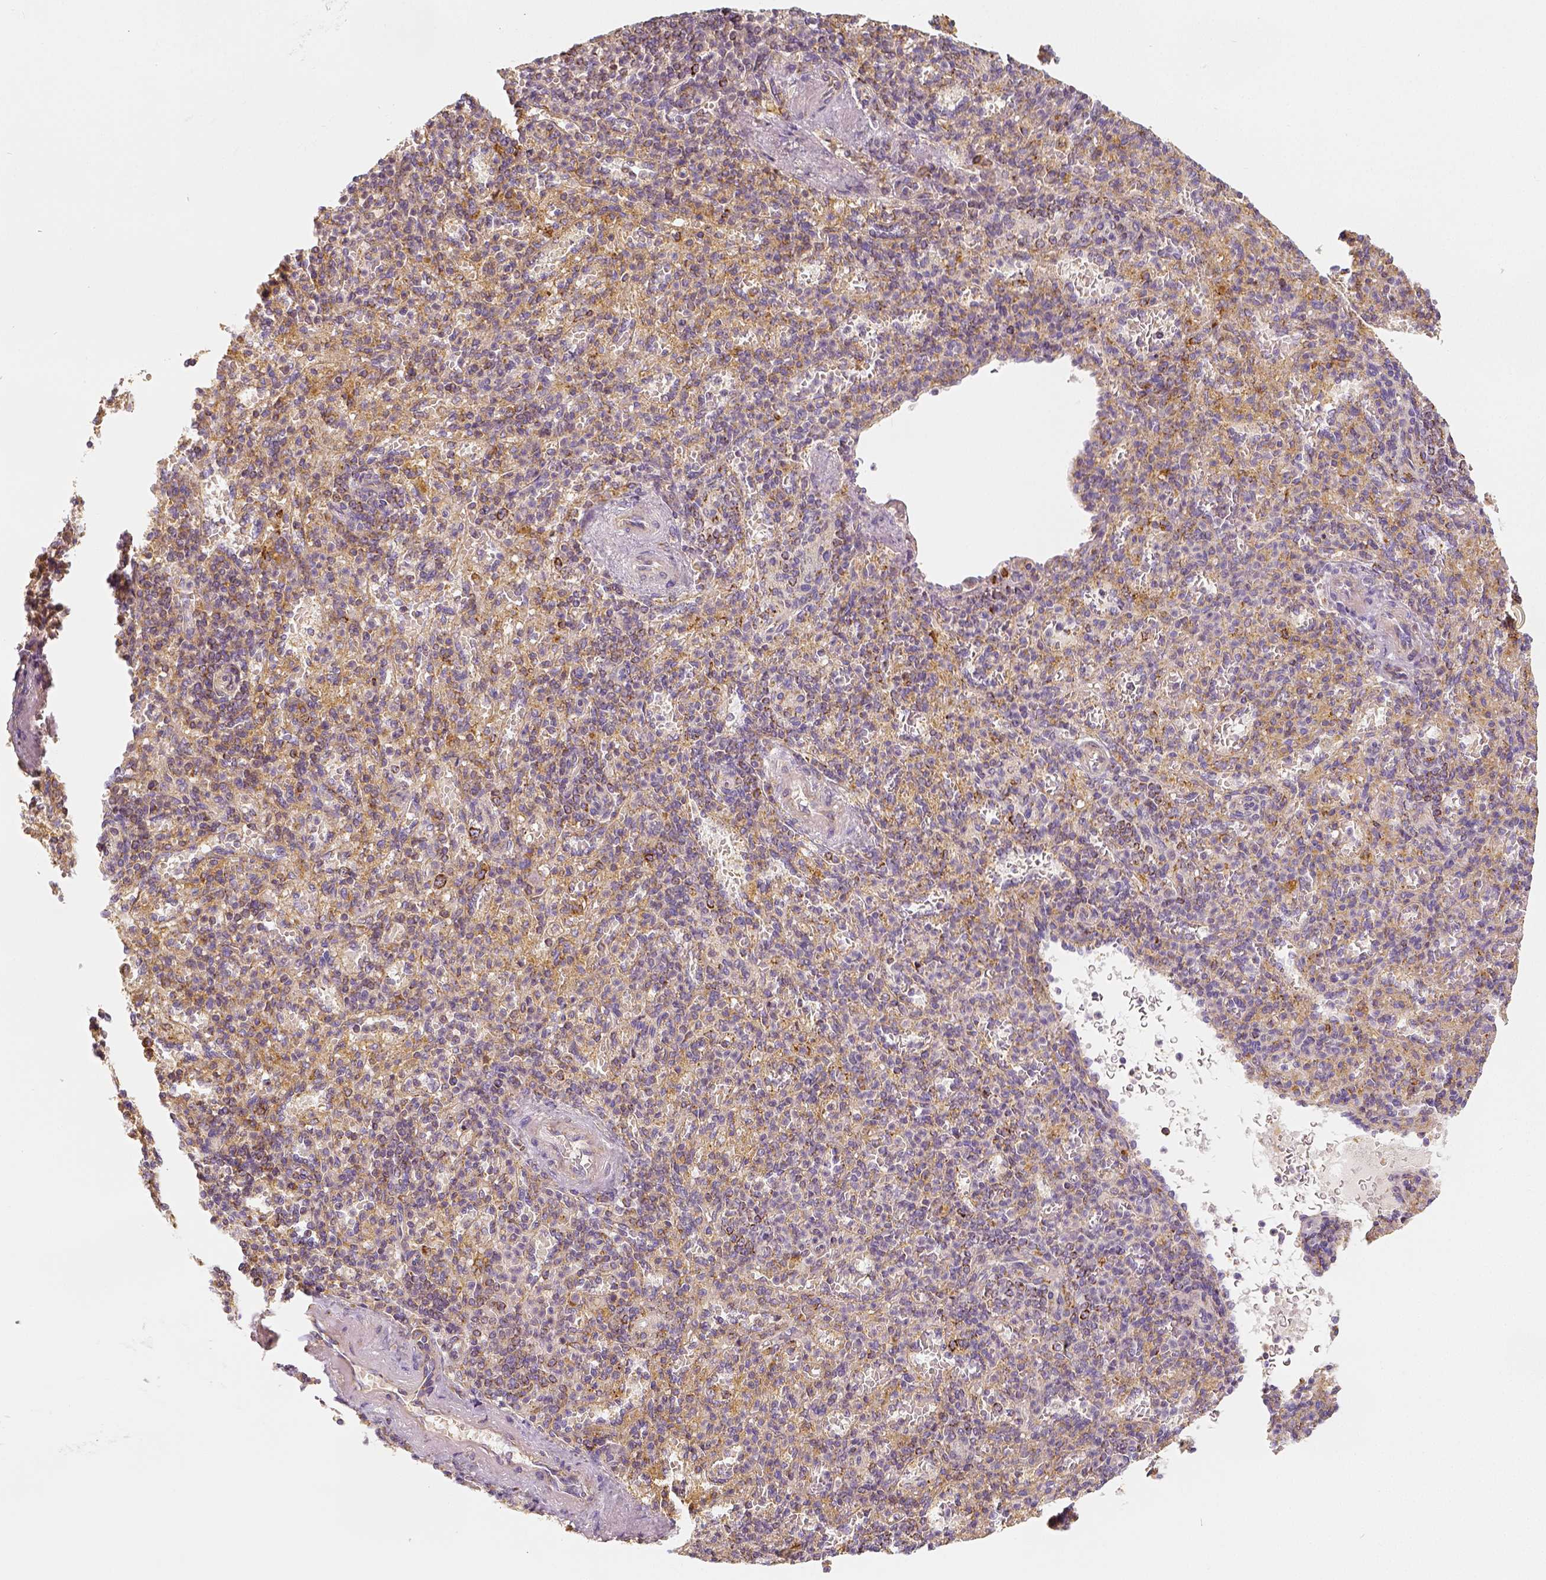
{"staining": {"intensity": "strong", "quantity": "<25%", "location": "cytoplasmic/membranous"}, "tissue": "spleen", "cell_type": "Cells in red pulp", "image_type": "normal", "snomed": [{"axis": "morphology", "description": "Normal tissue, NOS"}, {"axis": "topography", "description": "Spleen"}], "caption": "Spleen stained with immunohistochemistry (IHC) shows strong cytoplasmic/membranous positivity in approximately <25% of cells in red pulp.", "gene": "PGAM5", "patient": {"sex": "female", "age": 74}}